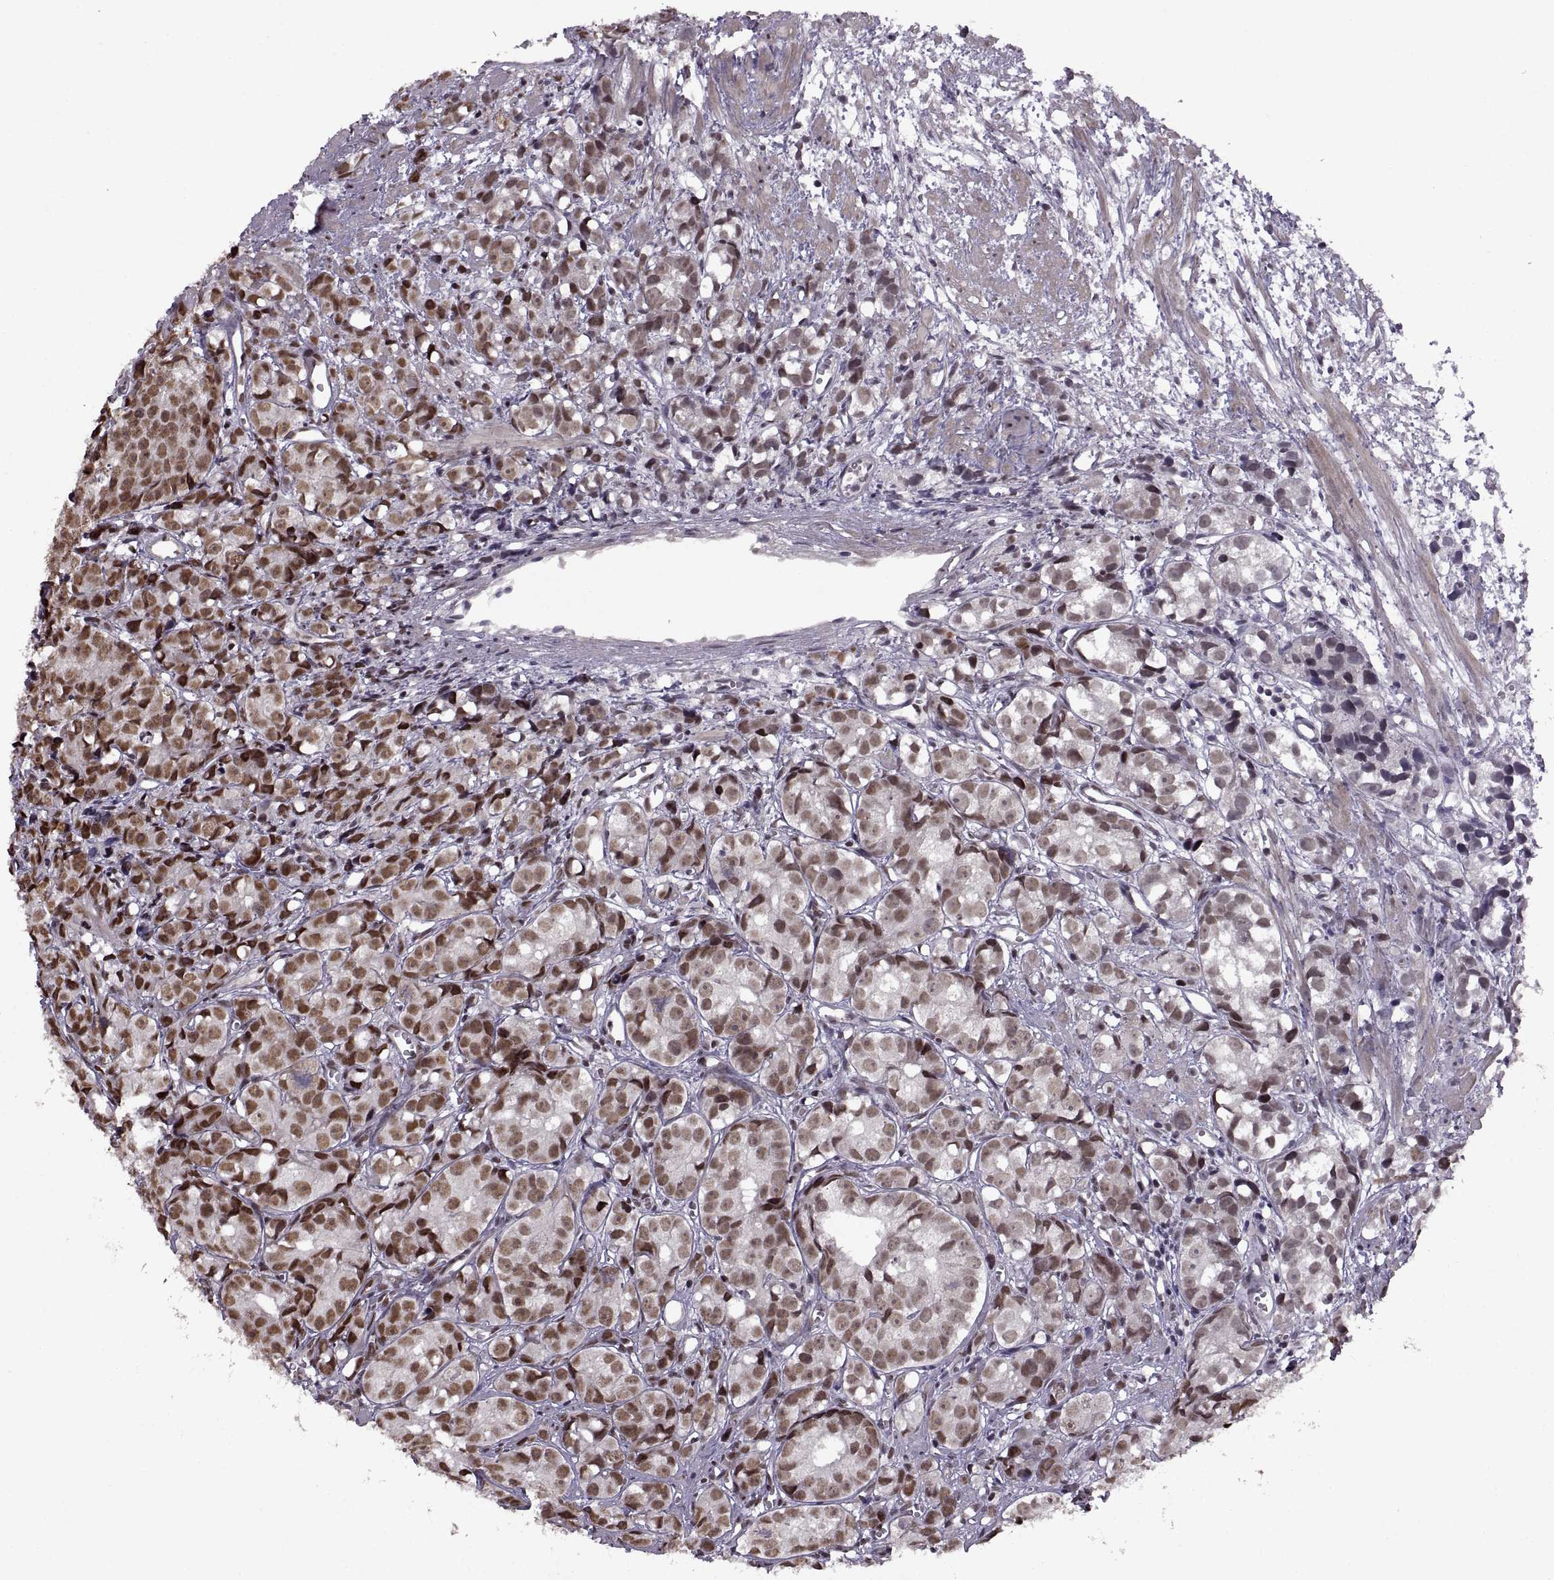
{"staining": {"intensity": "moderate", "quantity": "25%-75%", "location": "nuclear"}, "tissue": "prostate cancer", "cell_type": "Tumor cells", "image_type": "cancer", "snomed": [{"axis": "morphology", "description": "Adenocarcinoma, High grade"}, {"axis": "topography", "description": "Prostate"}], "caption": "High-grade adenocarcinoma (prostate) tissue shows moderate nuclear staining in approximately 25%-75% of tumor cells", "gene": "MT1E", "patient": {"sex": "male", "age": 77}}